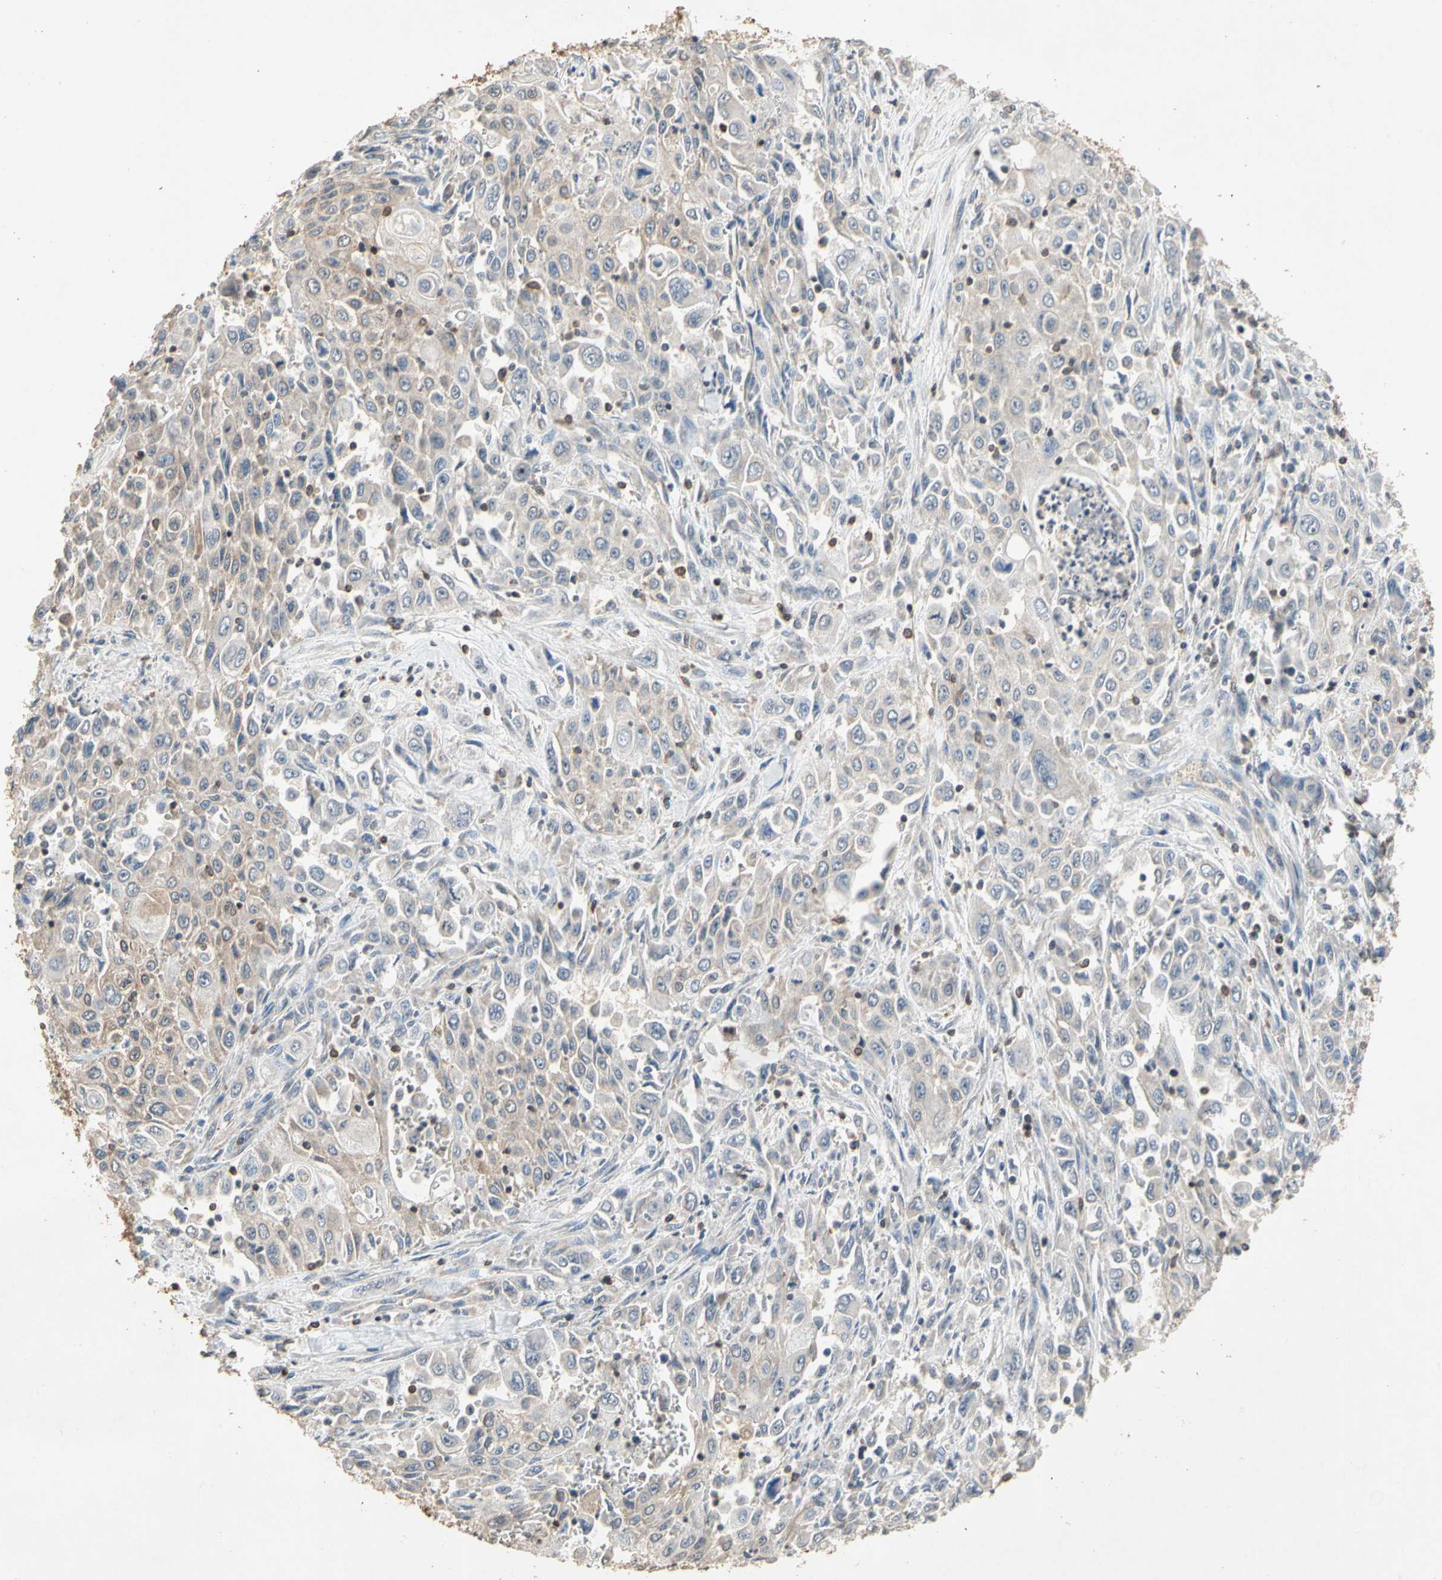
{"staining": {"intensity": "negative", "quantity": "none", "location": "none"}, "tissue": "pancreatic cancer", "cell_type": "Tumor cells", "image_type": "cancer", "snomed": [{"axis": "morphology", "description": "Adenocarcinoma, NOS"}, {"axis": "topography", "description": "Pancreas"}], "caption": "Immunohistochemistry of human pancreatic cancer displays no expression in tumor cells.", "gene": "MAP3K10", "patient": {"sex": "male", "age": 70}}